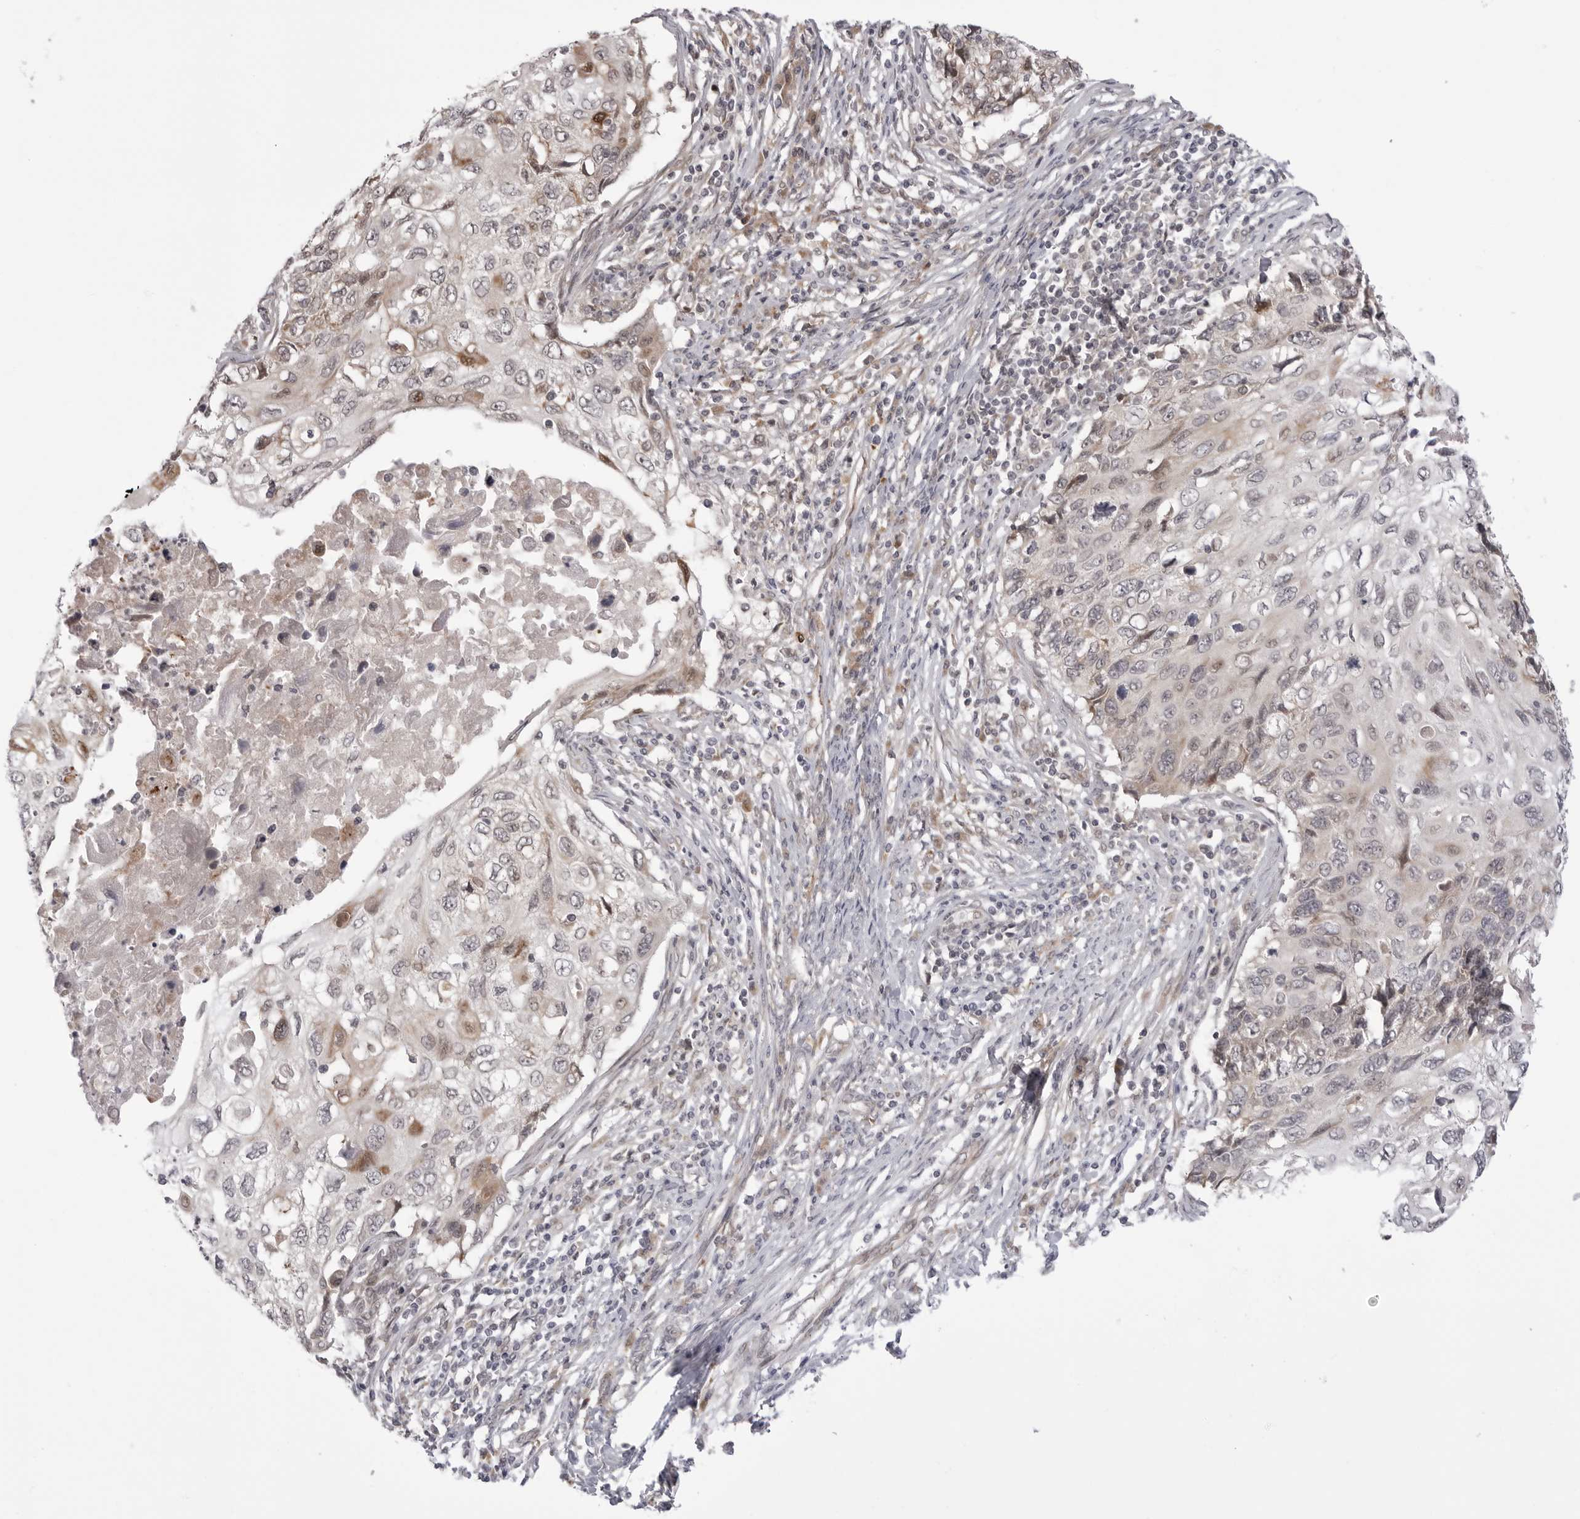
{"staining": {"intensity": "negative", "quantity": "none", "location": "none"}, "tissue": "cervical cancer", "cell_type": "Tumor cells", "image_type": "cancer", "snomed": [{"axis": "morphology", "description": "Squamous cell carcinoma, NOS"}, {"axis": "topography", "description": "Cervix"}], "caption": "Immunohistochemical staining of human cervical cancer displays no significant staining in tumor cells. (Stains: DAB (3,3'-diaminobenzidine) immunohistochemistry (IHC) with hematoxylin counter stain, Microscopy: brightfield microscopy at high magnification).", "gene": "PTK2B", "patient": {"sex": "female", "age": 70}}